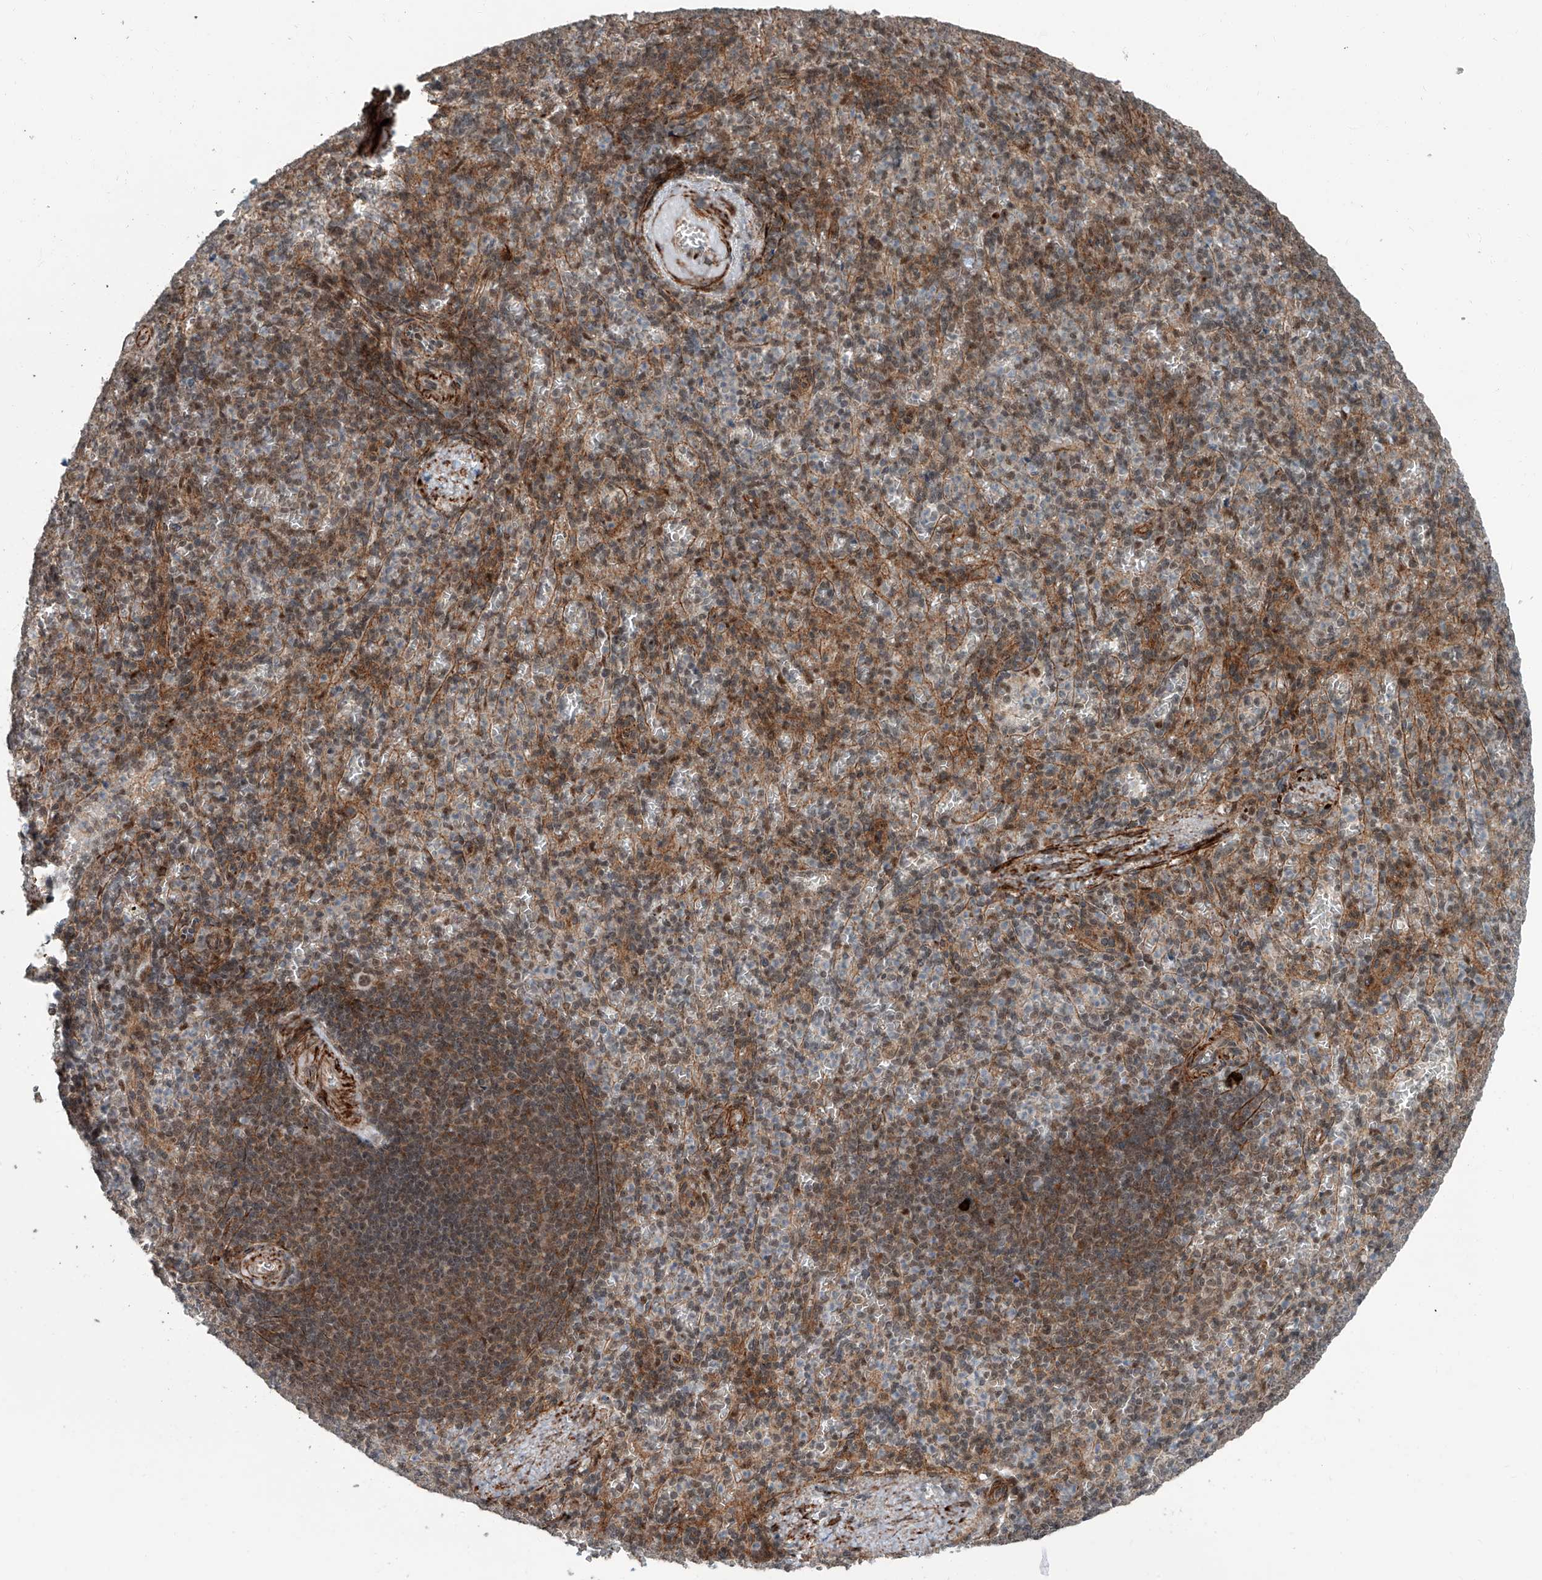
{"staining": {"intensity": "weak", "quantity": "25%-75%", "location": "nuclear"}, "tissue": "spleen", "cell_type": "Cells in red pulp", "image_type": "normal", "snomed": [{"axis": "morphology", "description": "Normal tissue, NOS"}, {"axis": "topography", "description": "Spleen"}], "caption": "This is a micrograph of IHC staining of benign spleen, which shows weak expression in the nuclear of cells in red pulp.", "gene": "SDE2", "patient": {"sex": "female", "age": 74}}